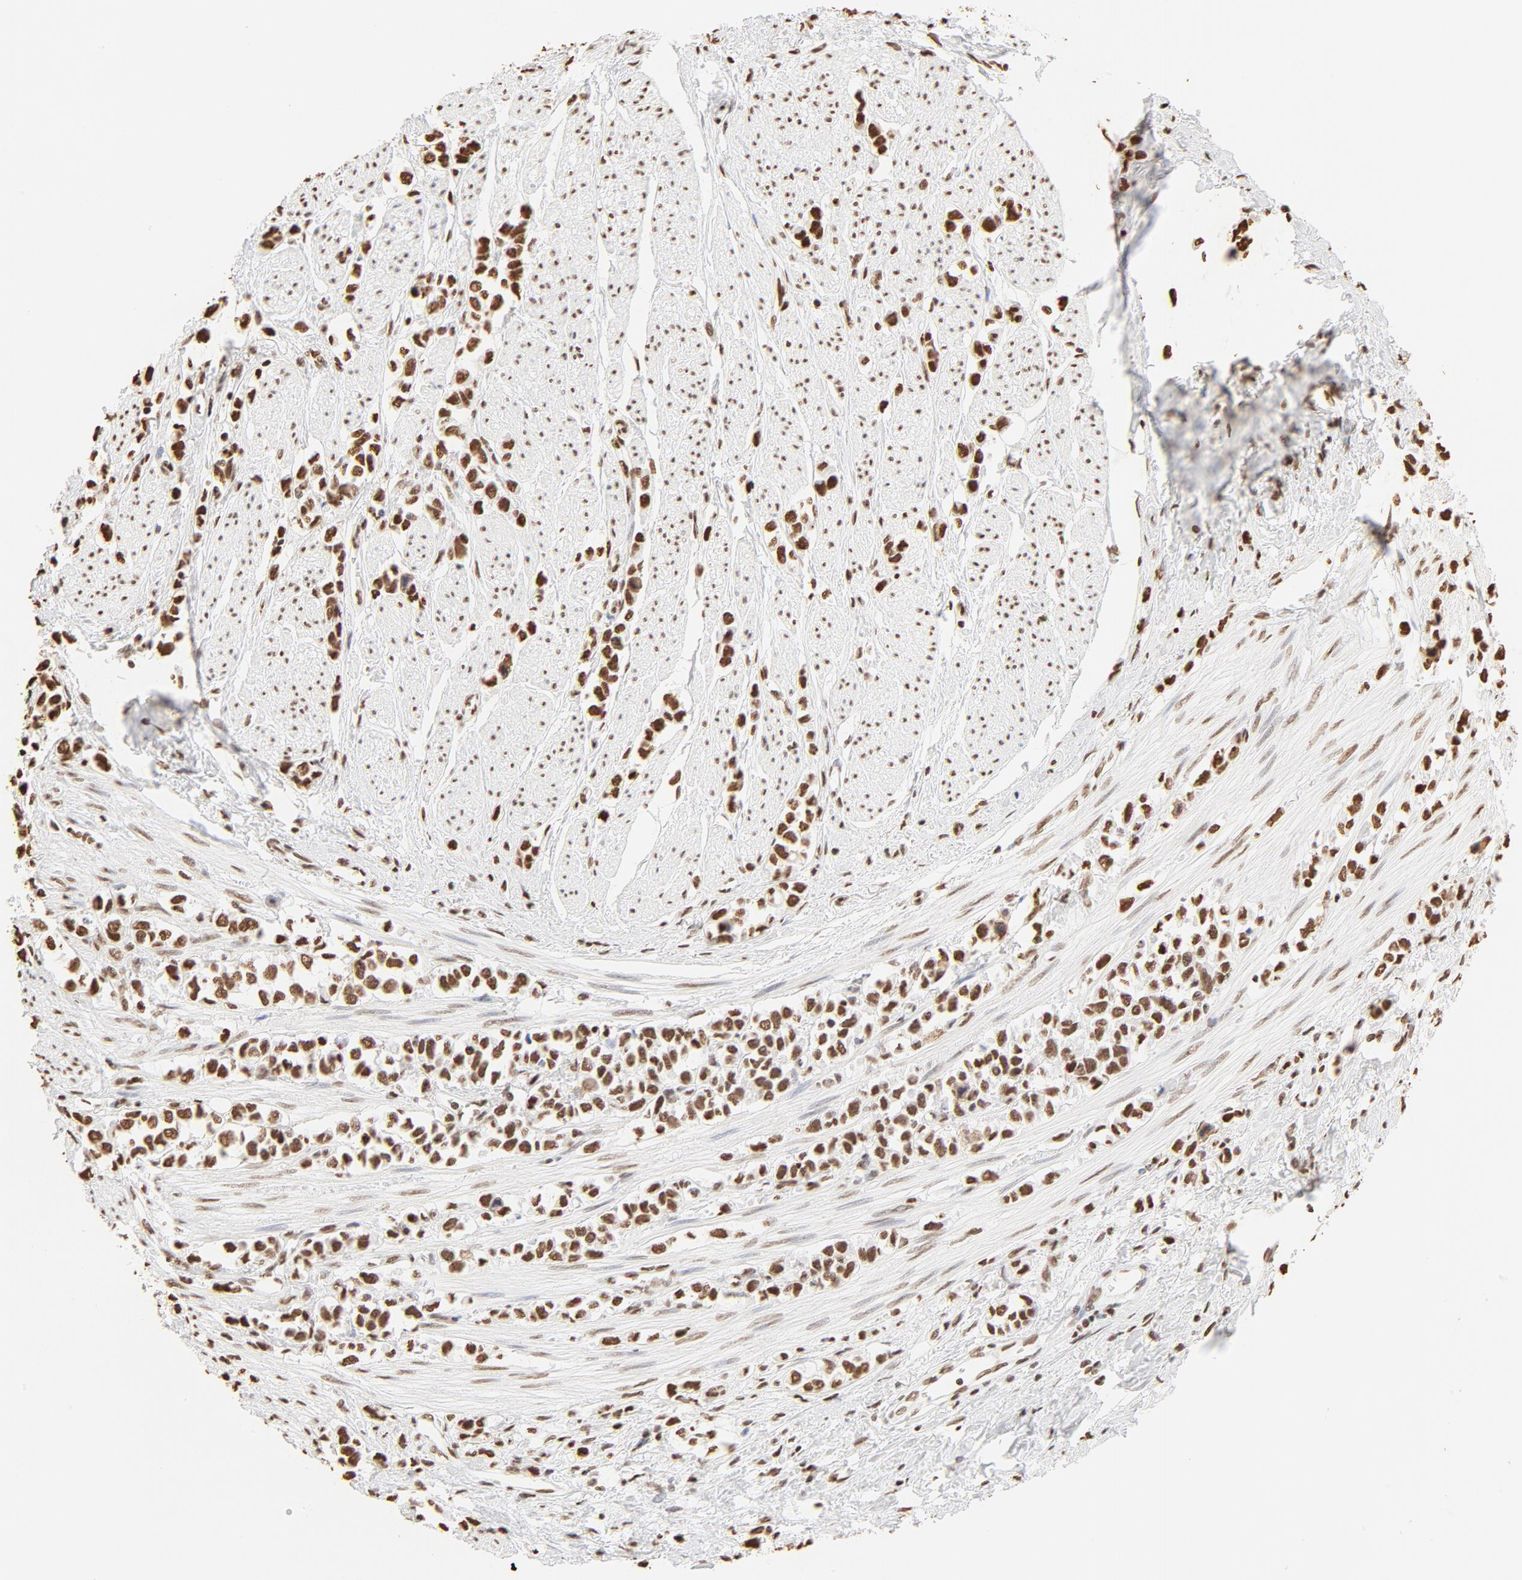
{"staining": {"intensity": "strong", "quantity": ">75%", "location": "nuclear"}, "tissue": "stomach cancer", "cell_type": "Tumor cells", "image_type": "cancer", "snomed": [{"axis": "morphology", "description": "Adenocarcinoma, NOS"}, {"axis": "topography", "description": "Stomach, upper"}], "caption": "A histopathology image of human adenocarcinoma (stomach) stained for a protein demonstrates strong nuclear brown staining in tumor cells.", "gene": "ZNF540", "patient": {"sex": "male", "age": 76}}